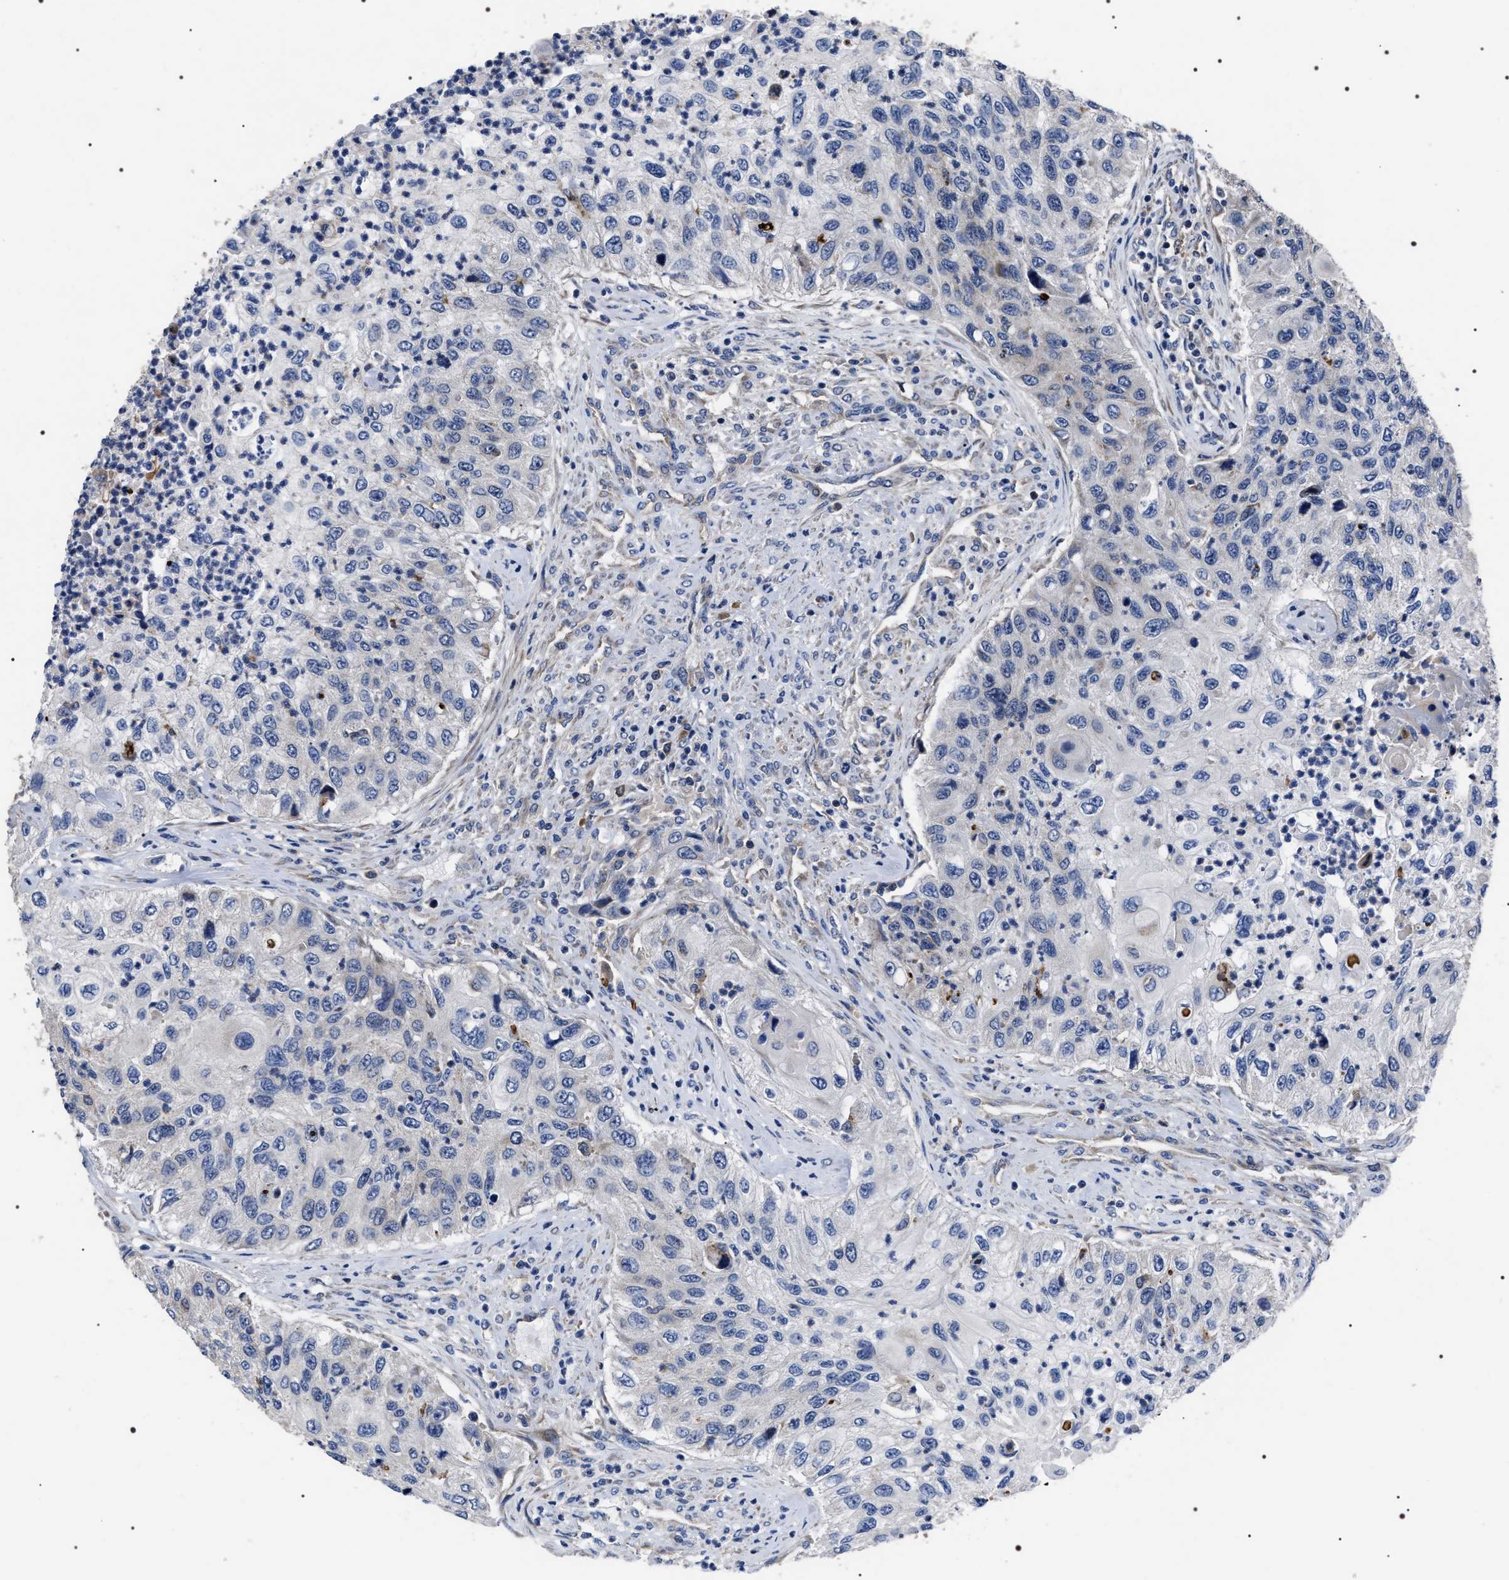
{"staining": {"intensity": "weak", "quantity": "<25%", "location": "cytoplasmic/membranous"}, "tissue": "urothelial cancer", "cell_type": "Tumor cells", "image_type": "cancer", "snomed": [{"axis": "morphology", "description": "Urothelial carcinoma, High grade"}, {"axis": "topography", "description": "Urinary bladder"}], "caption": "Immunohistochemistry micrograph of human urothelial carcinoma (high-grade) stained for a protein (brown), which exhibits no expression in tumor cells.", "gene": "MIS18A", "patient": {"sex": "female", "age": 60}}